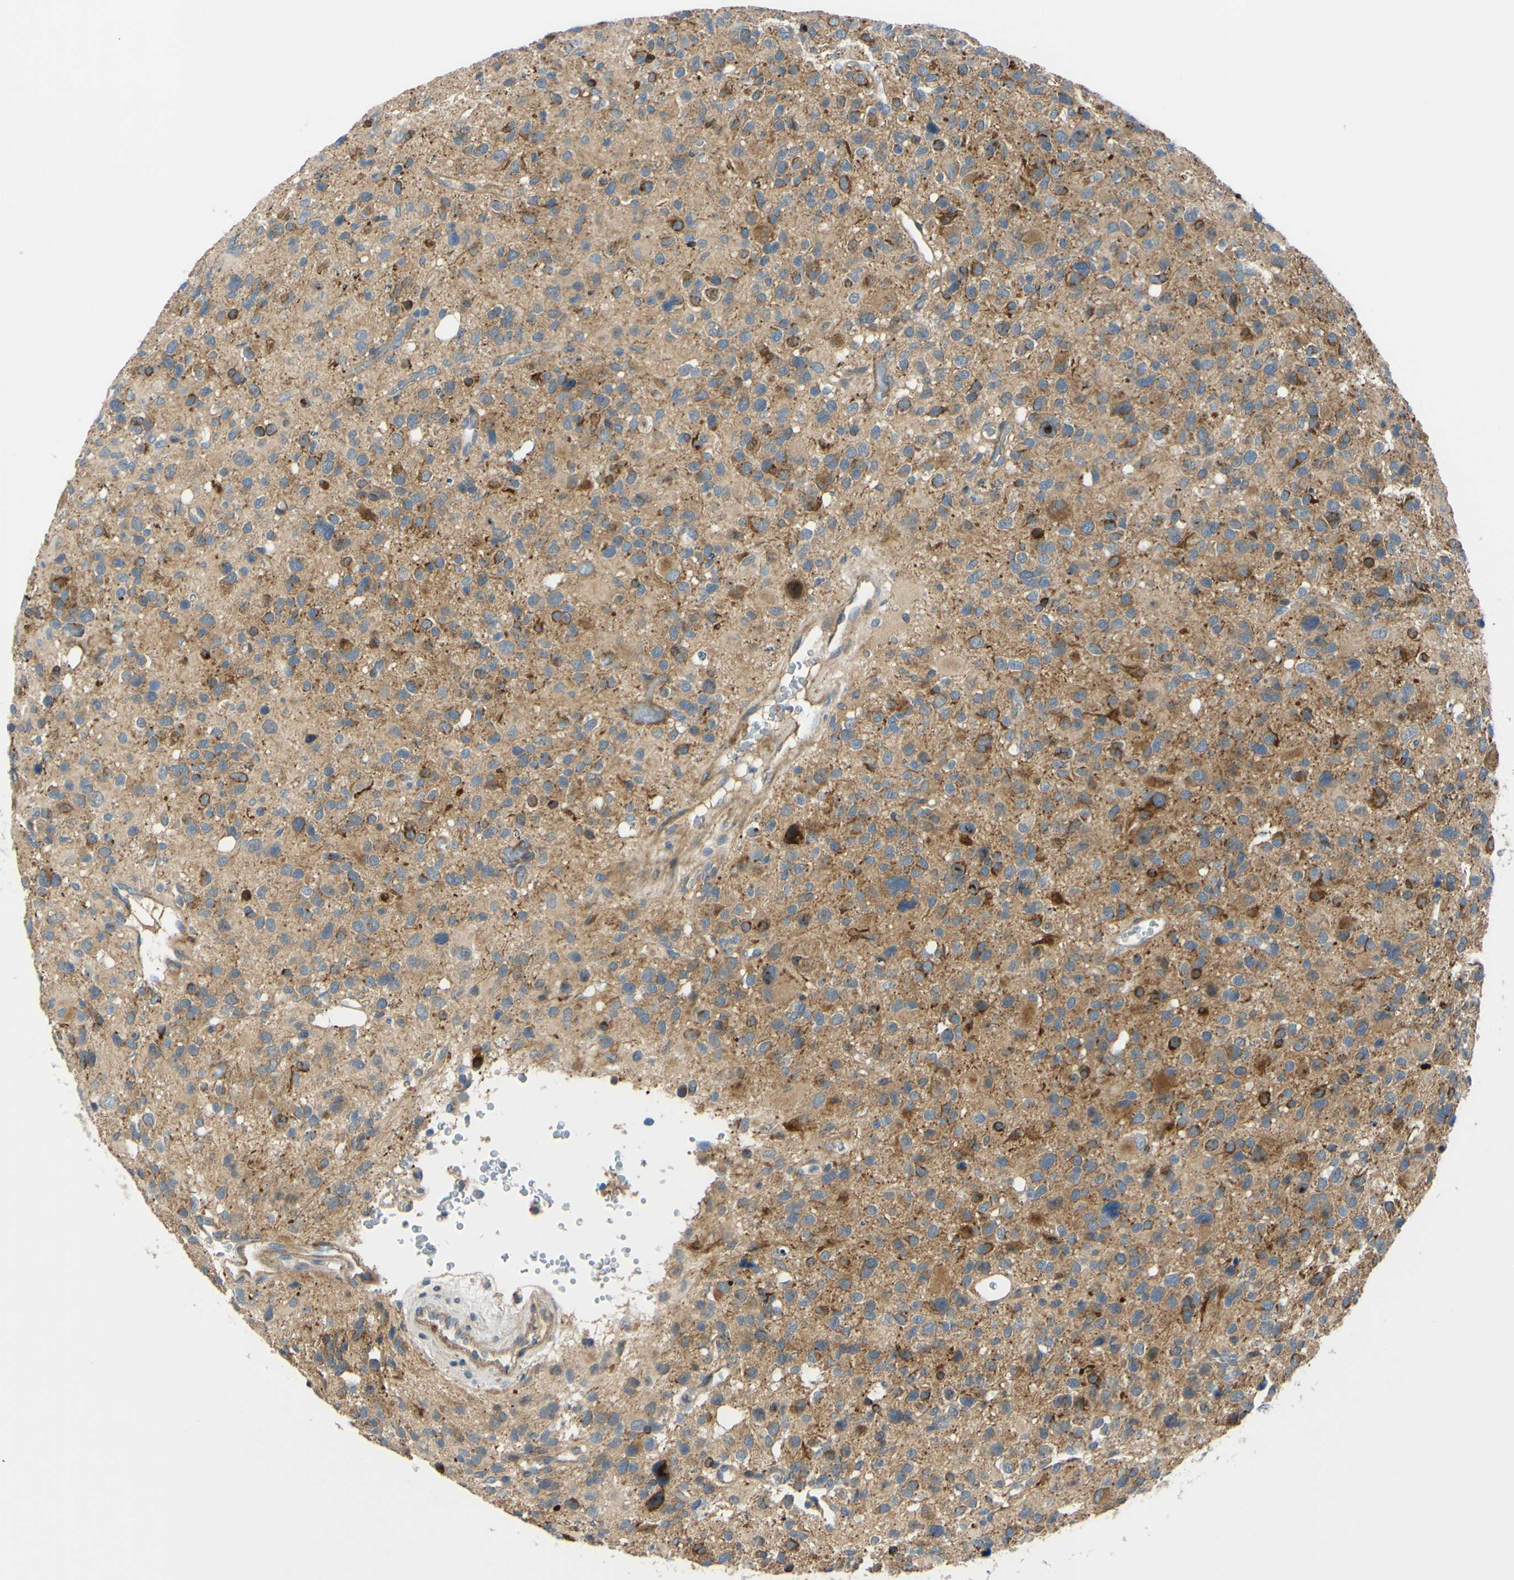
{"staining": {"intensity": "moderate", "quantity": "25%-75%", "location": "cytoplasmic/membranous"}, "tissue": "glioma", "cell_type": "Tumor cells", "image_type": "cancer", "snomed": [{"axis": "morphology", "description": "Glioma, malignant, High grade"}, {"axis": "topography", "description": "Brain"}], "caption": "A brown stain labels moderate cytoplasmic/membranous positivity of a protein in malignant high-grade glioma tumor cells. Ihc stains the protein of interest in brown and the nuclei are stained blue.", "gene": "ARHGAP1", "patient": {"sex": "male", "age": 48}}